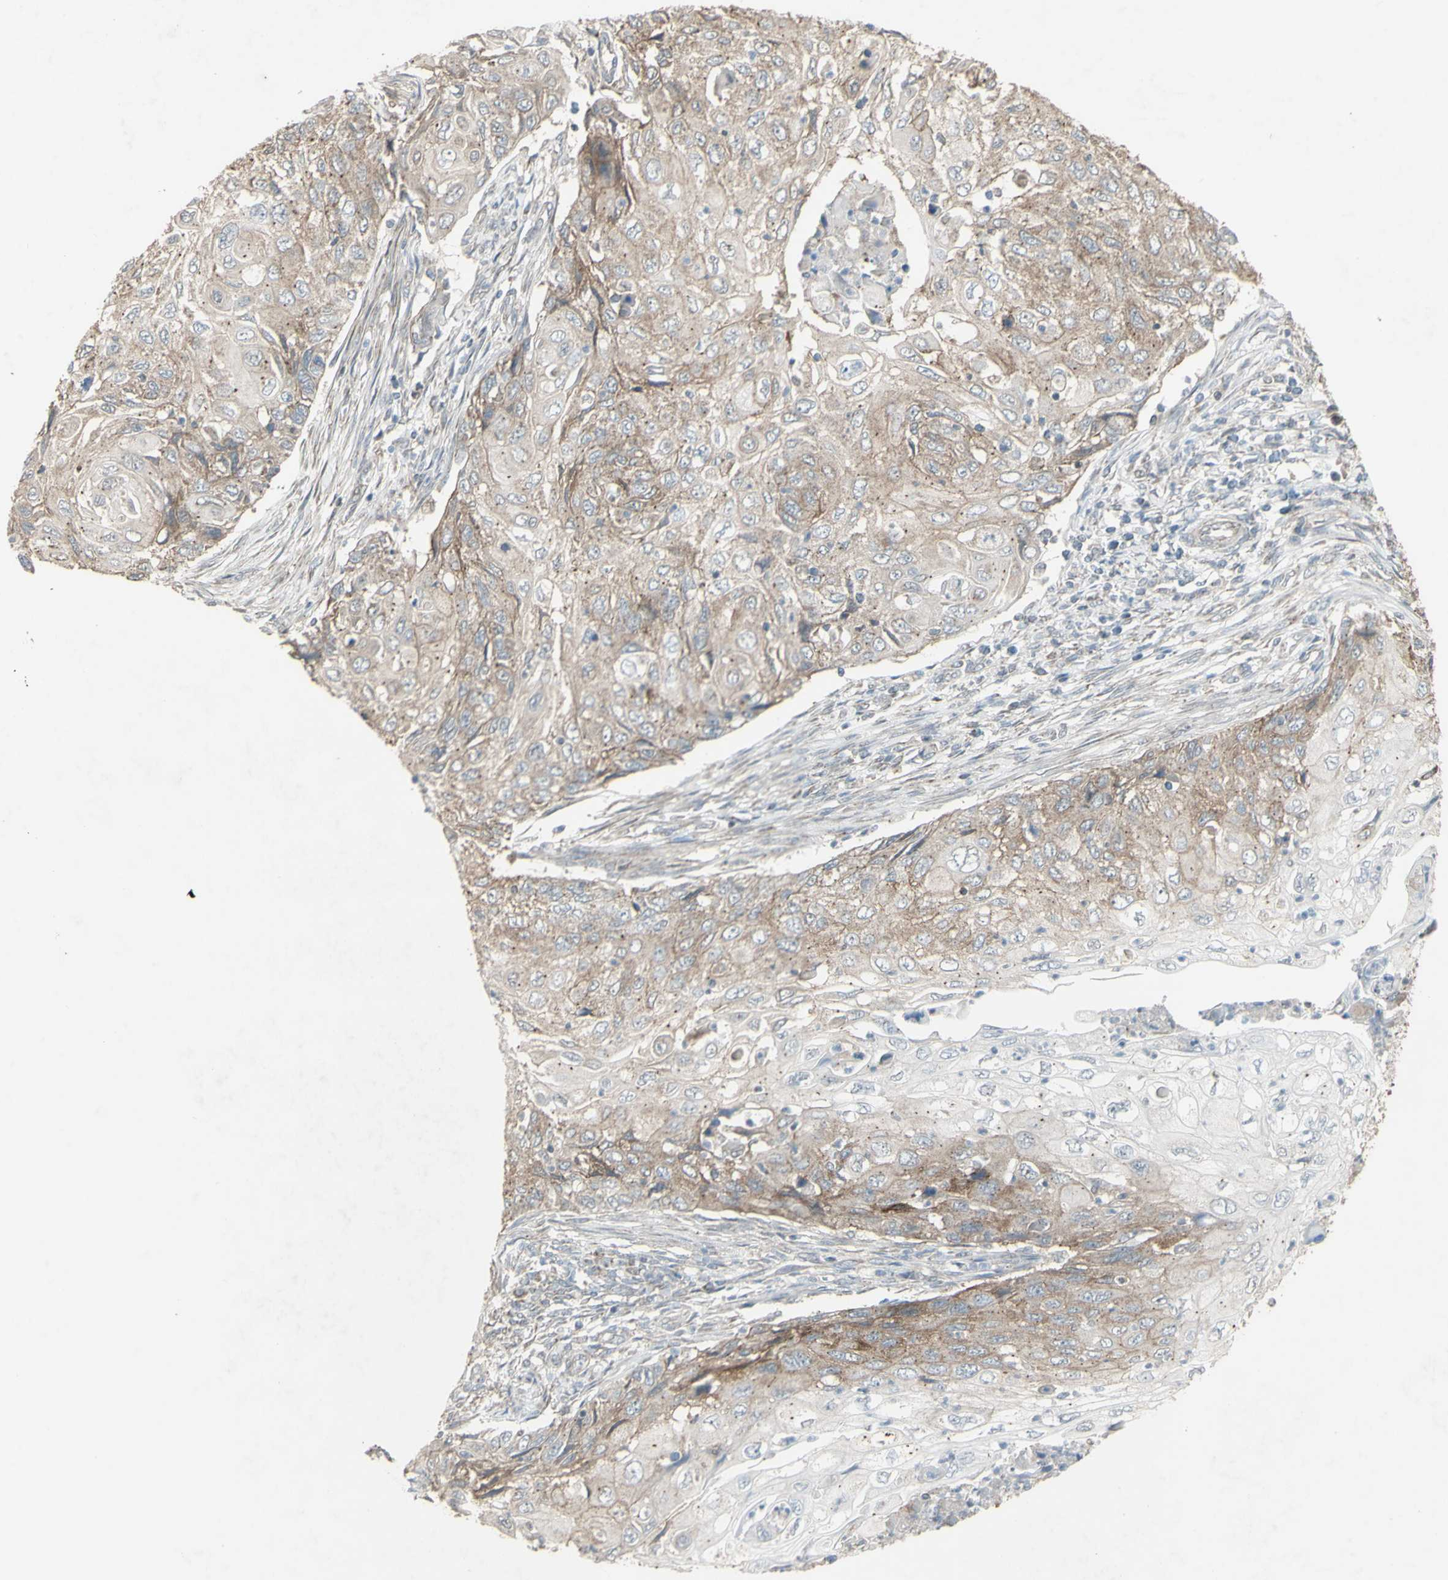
{"staining": {"intensity": "weak", "quantity": ">75%", "location": "cytoplasmic/membranous"}, "tissue": "cervical cancer", "cell_type": "Tumor cells", "image_type": "cancer", "snomed": [{"axis": "morphology", "description": "Squamous cell carcinoma, NOS"}, {"axis": "topography", "description": "Cervix"}], "caption": "Squamous cell carcinoma (cervical) was stained to show a protein in brown. There is low levels of weak cytoplasmic/membranous positivity in about >75% of tumor cells.", "gene": "FXYD3", "patient": {"sex": "female", "age": 70}}